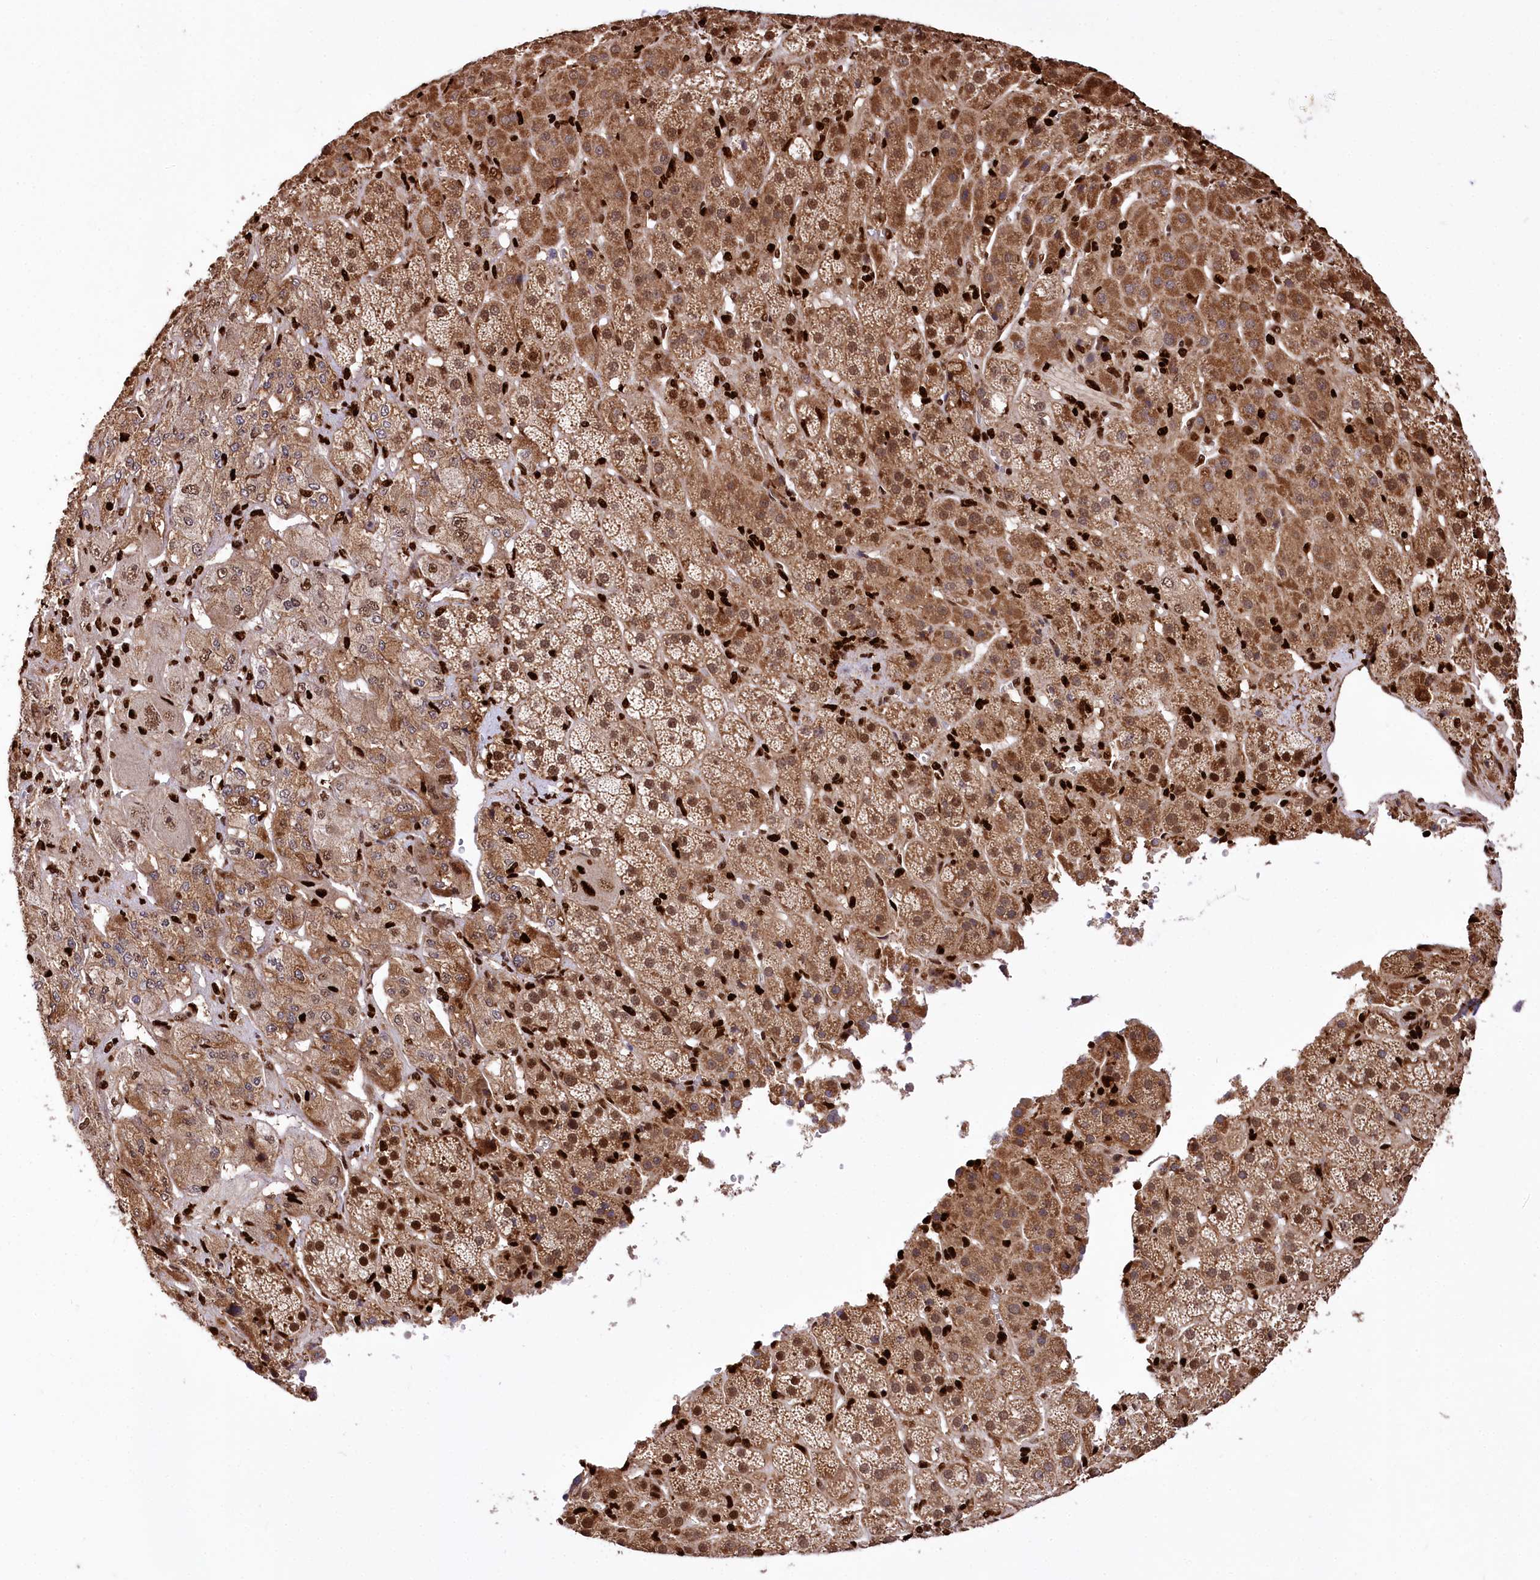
{"staining": {"intensity": "moderate", "quantity": "25%-75%", "location": "cytoplasmic/membranous,nuclear"}, "tissue": "adrenal gland", "cell_type": "Glandular cells", "image_type": "normal", "snomed": [{"axis": "morphology", "description": "Normal tissue, NOS"}, {"axis": "topography", "description": "Adrenal gland"}], "caption": "IHC staining of unremarkable adrenal gland, which shows medium levels of moderate cytoplasmic/membranous,nuclear staining in approximately 25%-75% of glandular cells indicating moderate cytoplasmic/membranous,nuclear protein staining. The staining was performed using DAB (3,3'-diaminobenzidine) (brown) for protein detection and nuclei were counterstained in hematoxylin (blue).", "gene": "FIGN", "patient": {"sex": "female", "age": 57}}